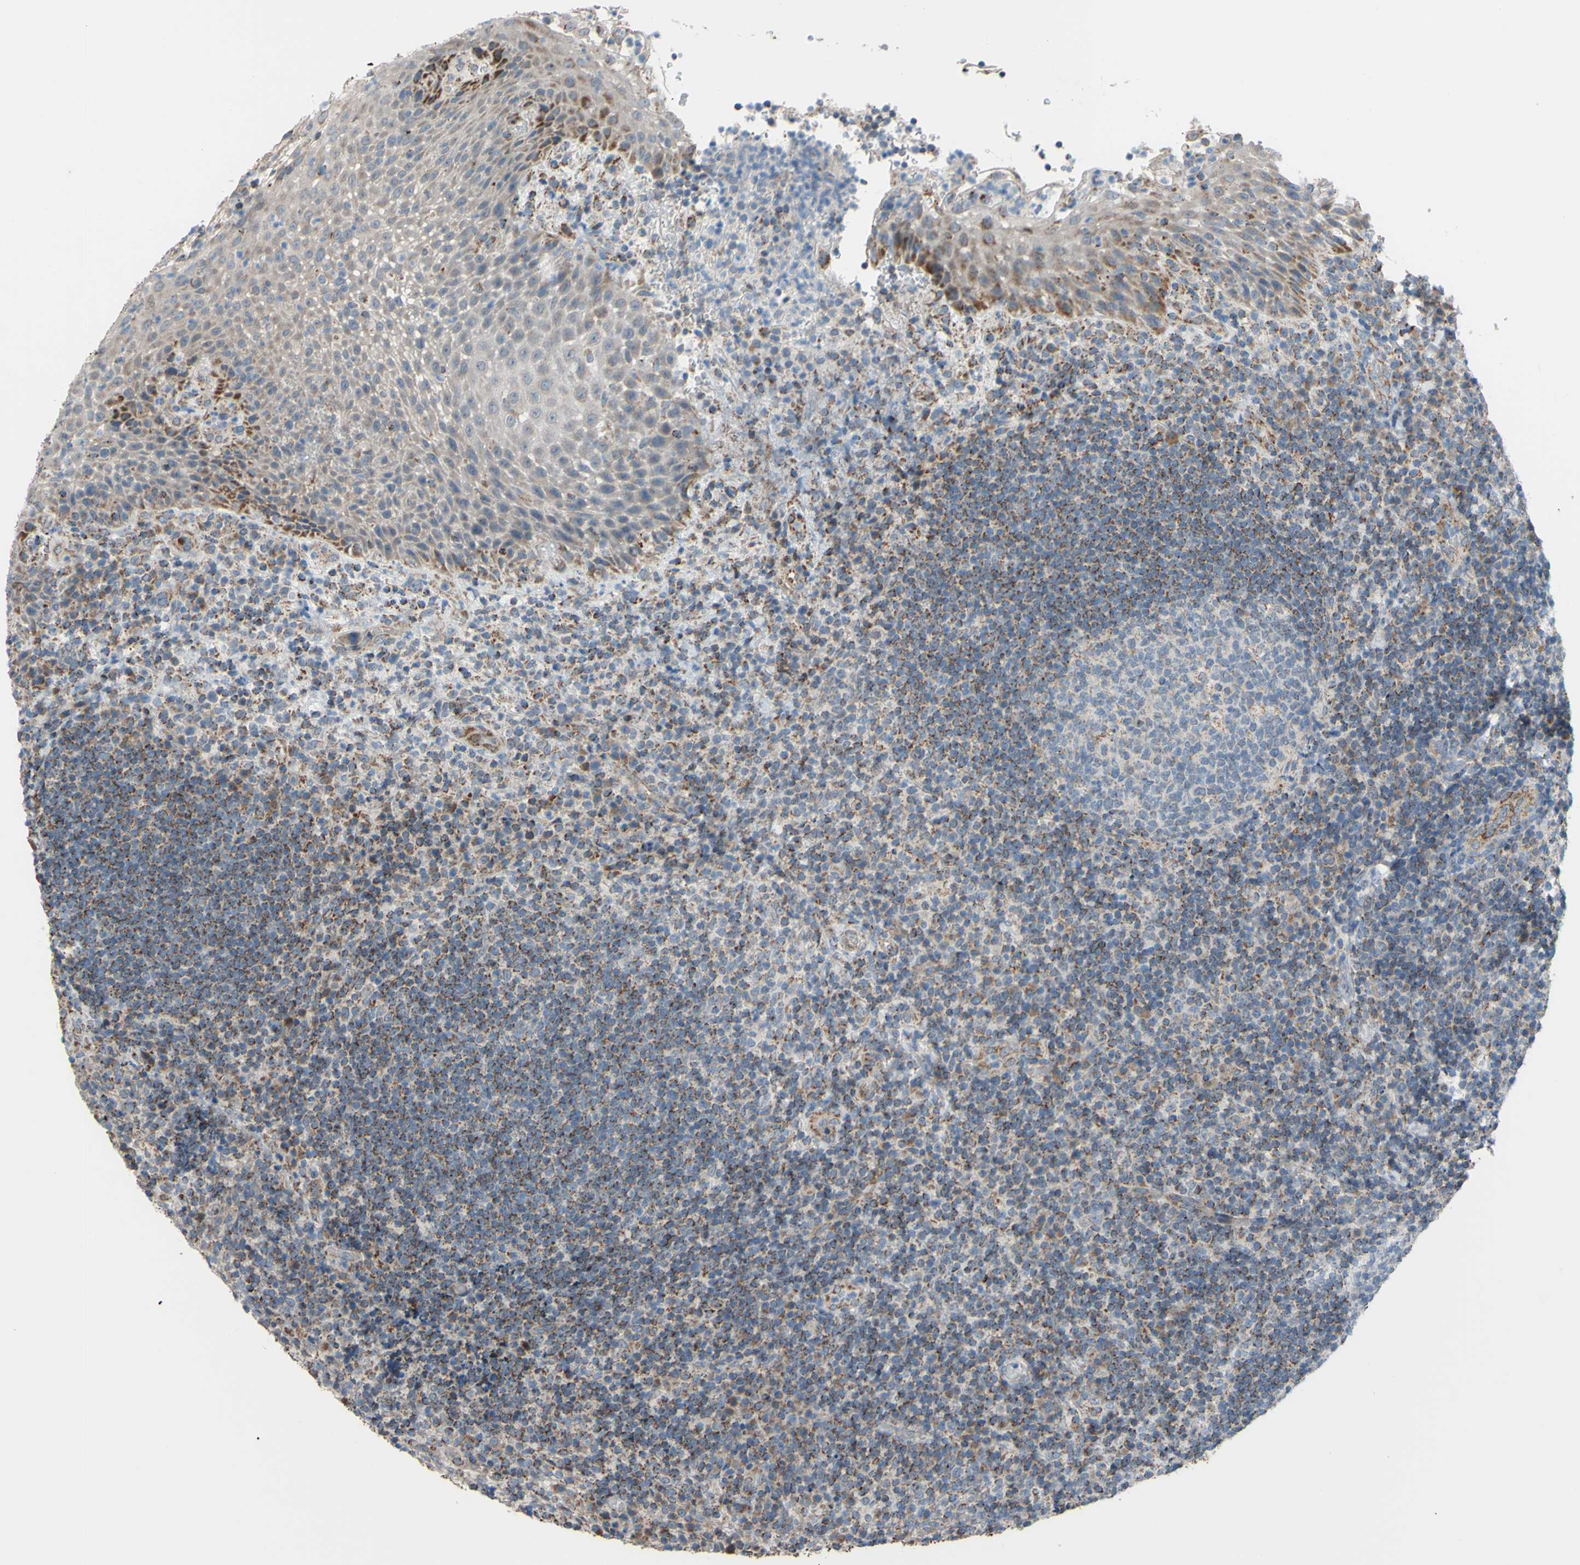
{"staining": {"intensity": "moderate", "quantity": "<25%", "location": "cytoplasmic/membranous"}, "tissue": "lymphoma", "cell_type": "Tumor cells", "image_type": "cancer", "snomed": [{"axis": "morphology", "description": "Malignant lymphoma, non-Hodgkin's type, High grade"}, {"axis": "topography", "description": "Tonsil"}], "caption": "Malignant lymphoma, non-Hodgkin's type (high-grade) stained for a protein demonstrates moderate cytoplasmic/membranous positivity in tumor cells.", "gene": "GLT8D1", "patient": {"sex": "female", "age": 36}}